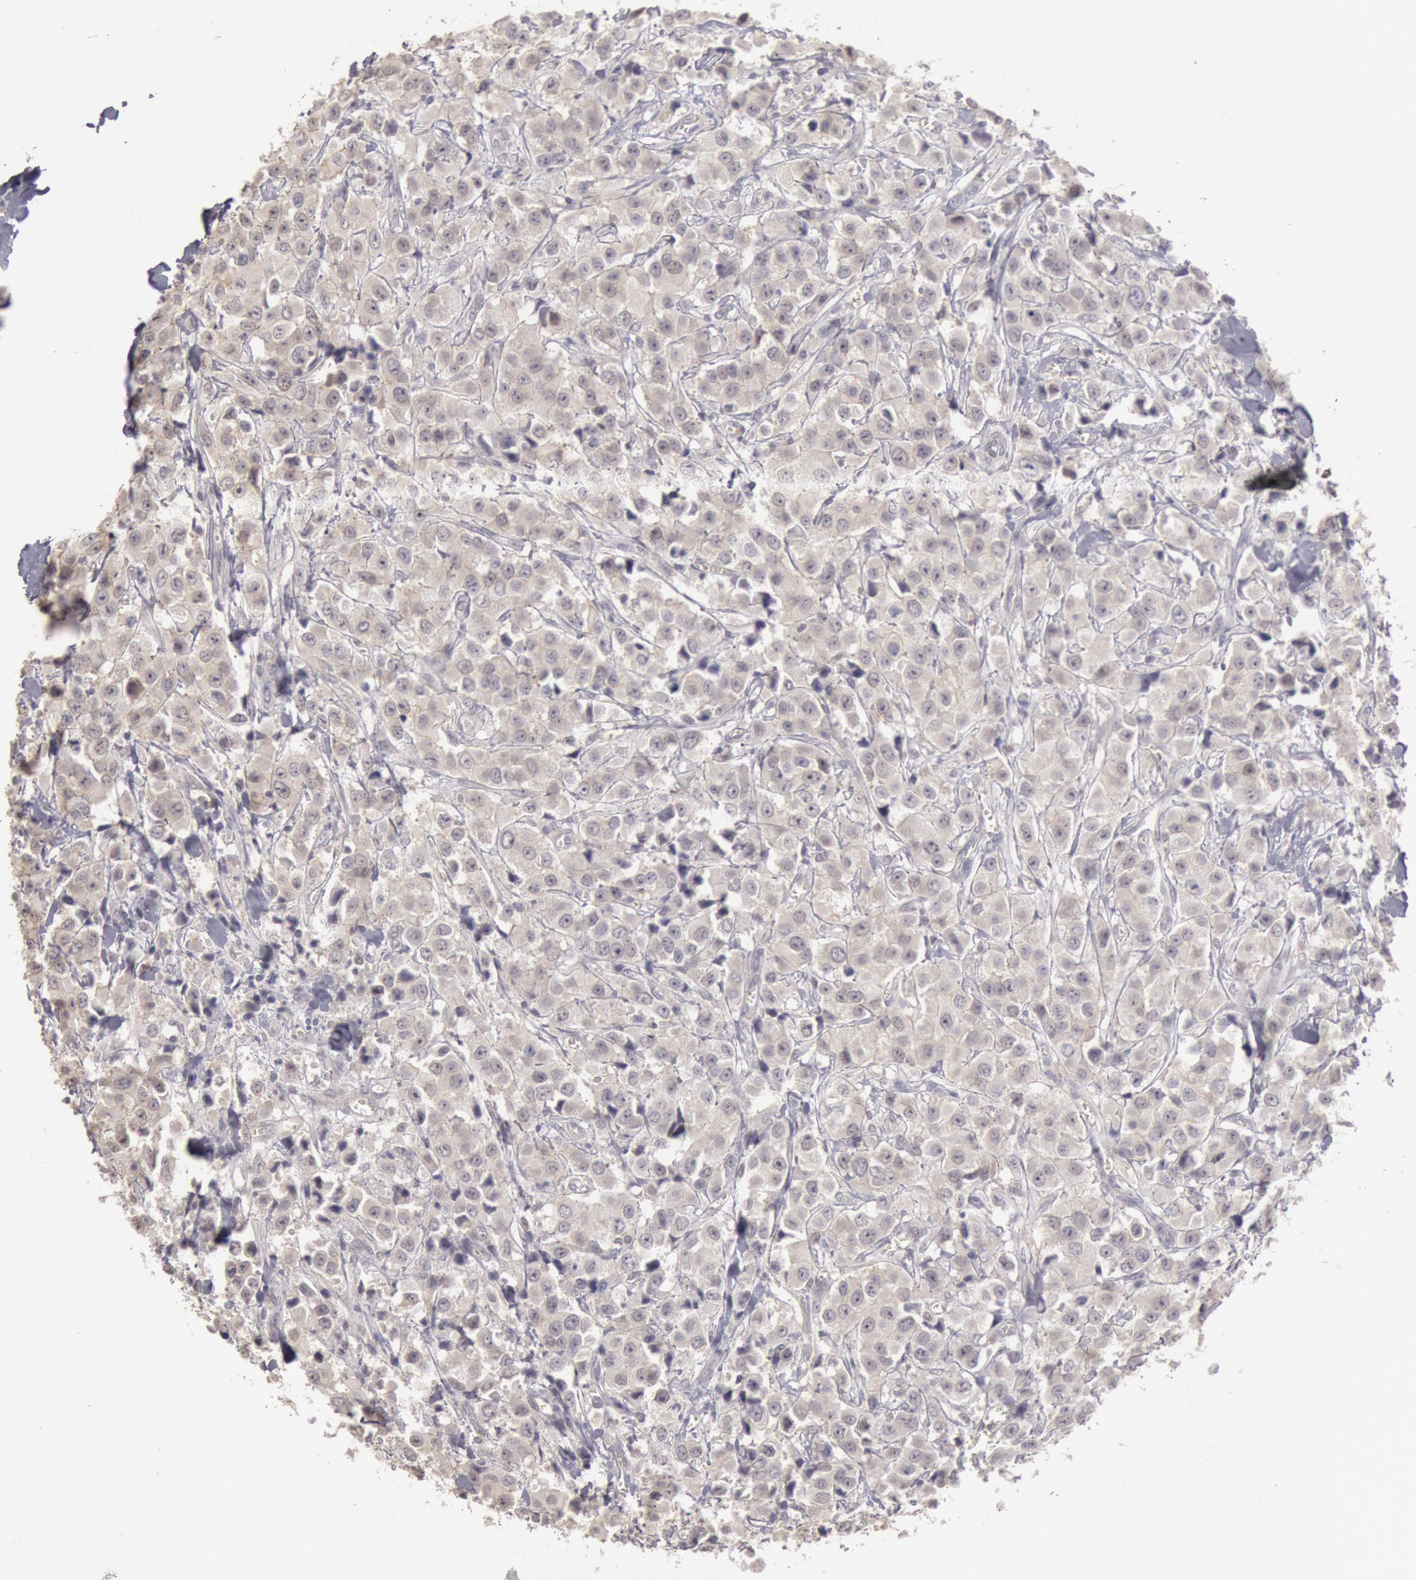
{"staining": {"intensity": "negative", "quantity": "none", "location": "none"}, "tissue": "breast cancer", "cell_type": "Tumor cells", "image_type": "cancer", "snomed": [{"axis": "morphology", "description": "Duct carcinoma"}, {"axis": "topography", "description": "Breast"}], "caption": "Immunohistochemistry image of neoplastic tissue: human invasive ductal carcinoma (breast) stained with DAB (3,3'-diaminobenzidine) shows no significant protein positivity in tumor cells. (DAB IHC, high magnification).", "gene": "RIMBP3C", "patient": {"sex": "female", "age": 58}}